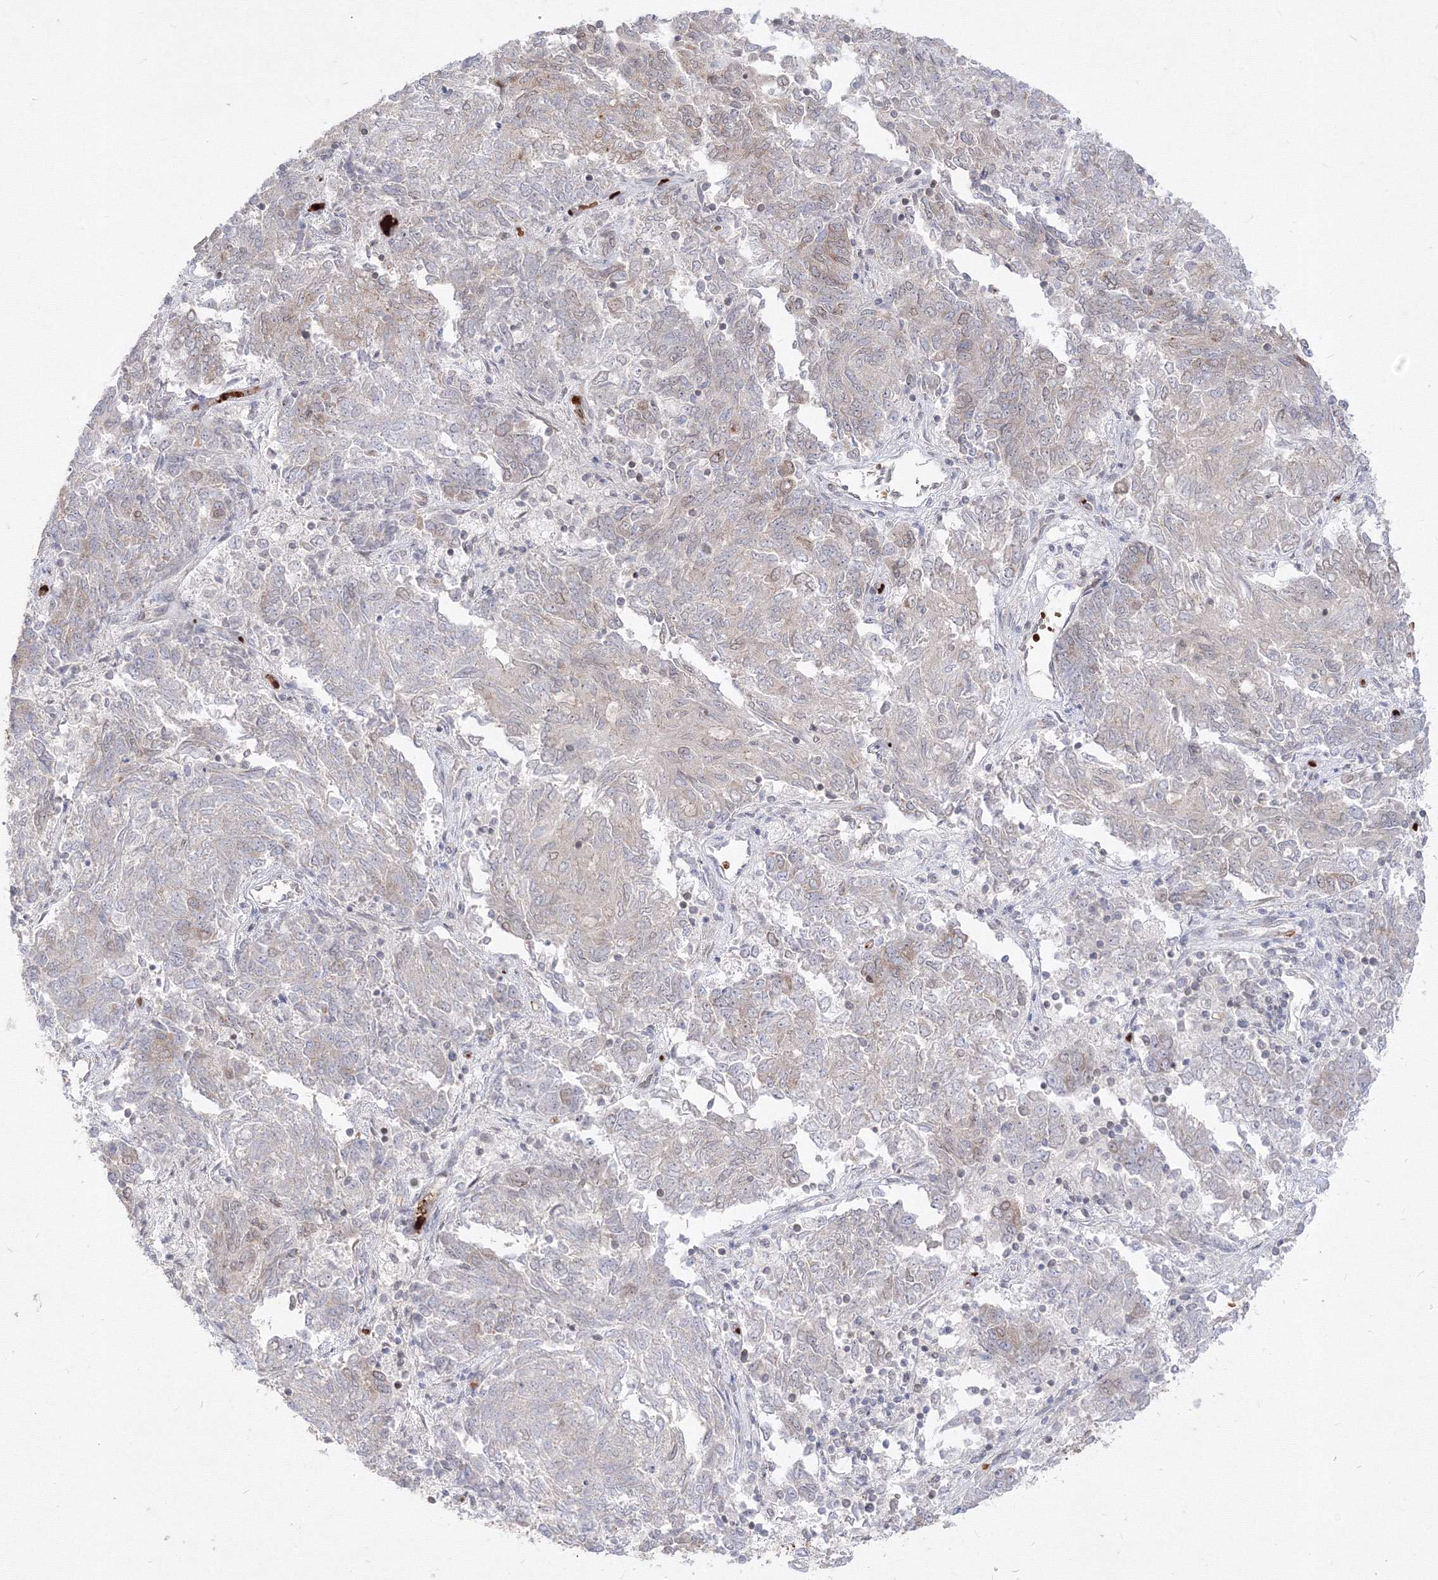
{"staining": {"intensity": "weak", "quantity": "<25%", "location": "cytoplasmic/membranous,nuclear"}, "tissue": "endometrial cancer", "cell_type": "Tumor cells", "image_type": "cancer", "snomed": [{"axis": "morphology", "description": "Adenocarcinoma, NOS"}, {"axis": "topography", "description": "Endometrium"}], "caption": "Immunohistochemistry (IHC) of human endometrial adenocarcinoma displays no positivity in tumor cells. (DAB immunohistochemistry with hematoxylin counter stain).", "gene": "DNAJB2", "patient": {"sex": "female", "age": 80}}